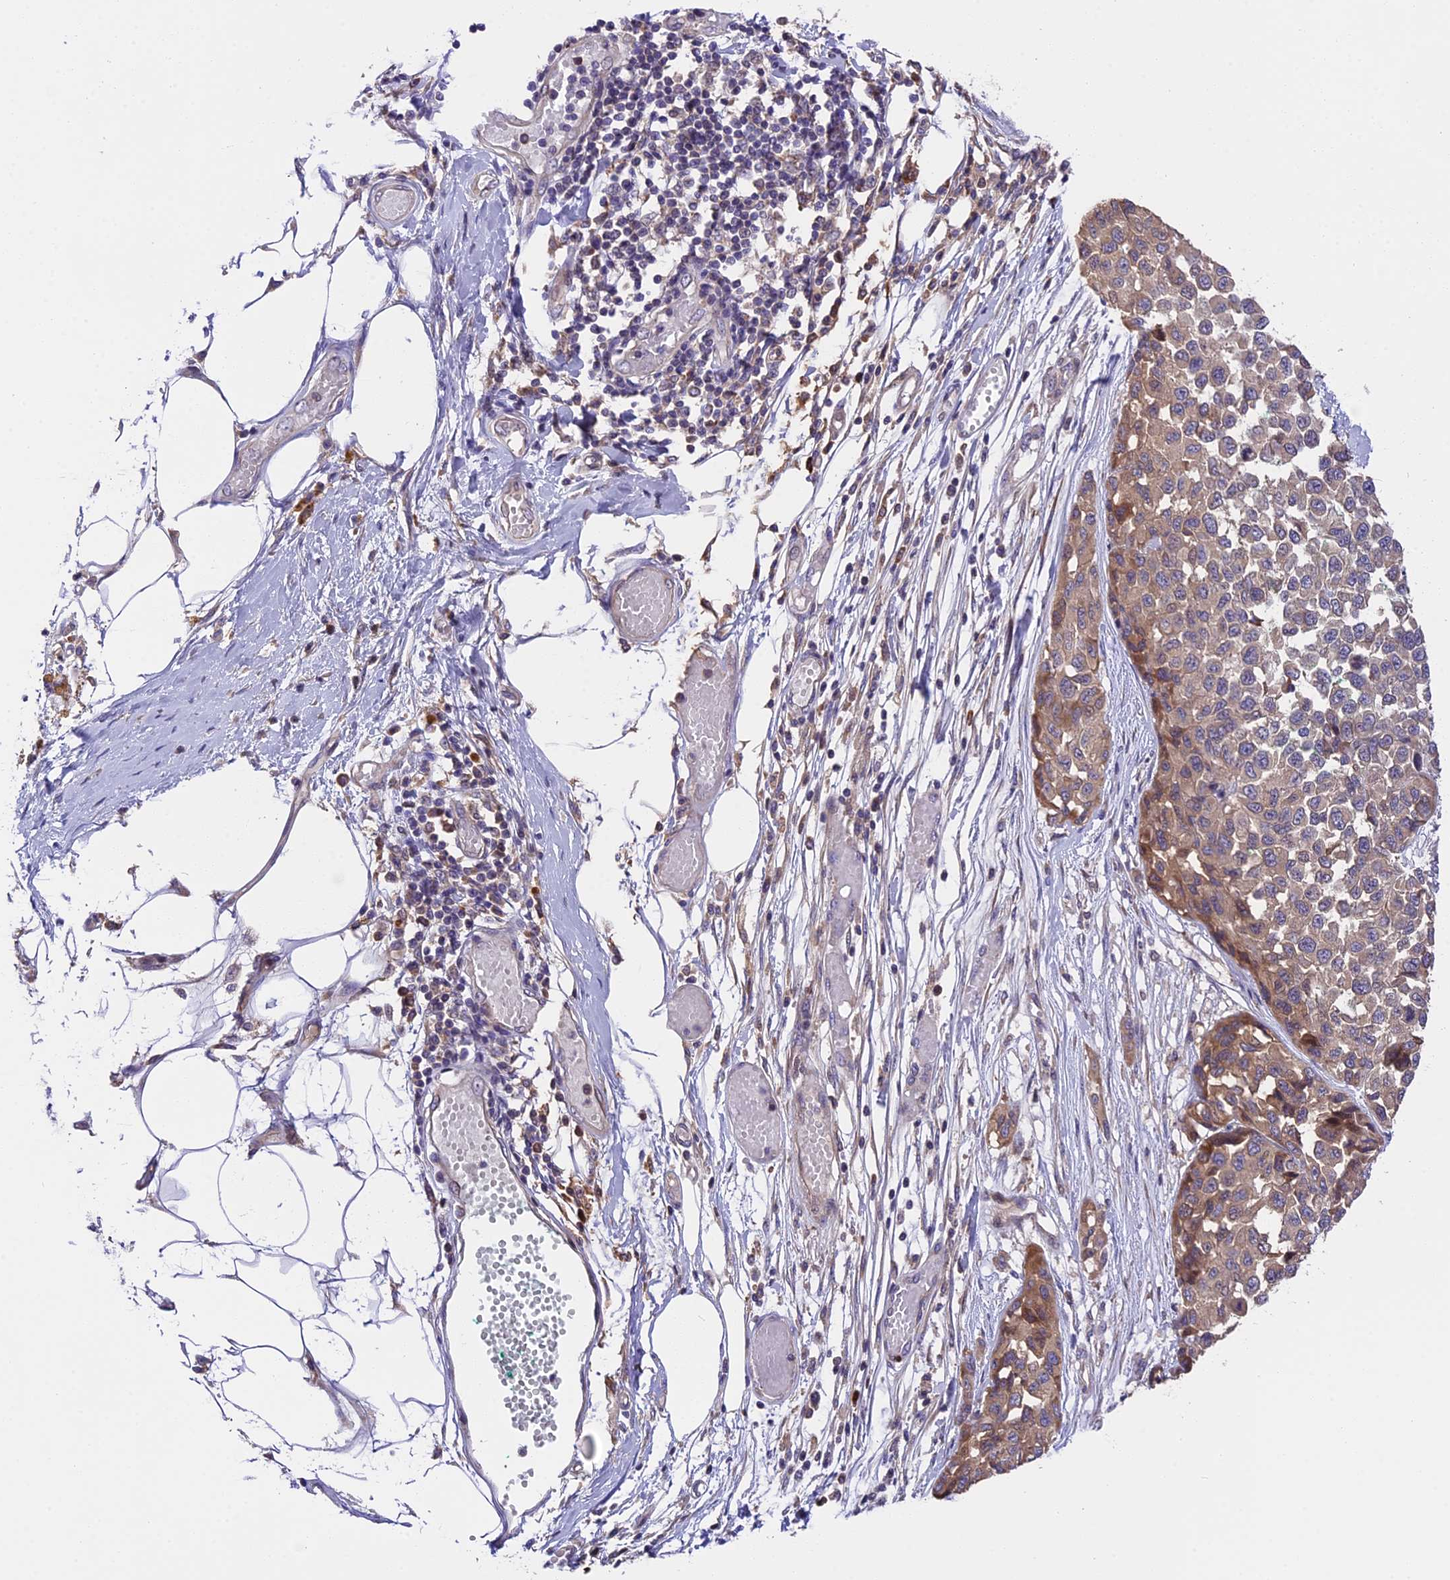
{"staining": {"intensity": "weak", "quantity": "25%-75%", "location": "cytoplasmic/membranous"}, "tissue": "melanoma", "cell_type": "Tumor cells", "image_type": "cancer", "snomed": [{"axis": "morphology", "description": "Normal tissue, NOS"}, {"axis": "morphology", "description": "Malignant melanoma, NOS"}, {"axis": "topography", "description": "Skin"}], "caption": "Tumor cells exhibit weak cytoplasmic/membranous staining in about 25%-75% of cells in melanoma. (DAB = brown stain, brightfield microscopy at high magnification).", "gene": "ABCC10", "patient": {"sex": "male", "age": 62}}